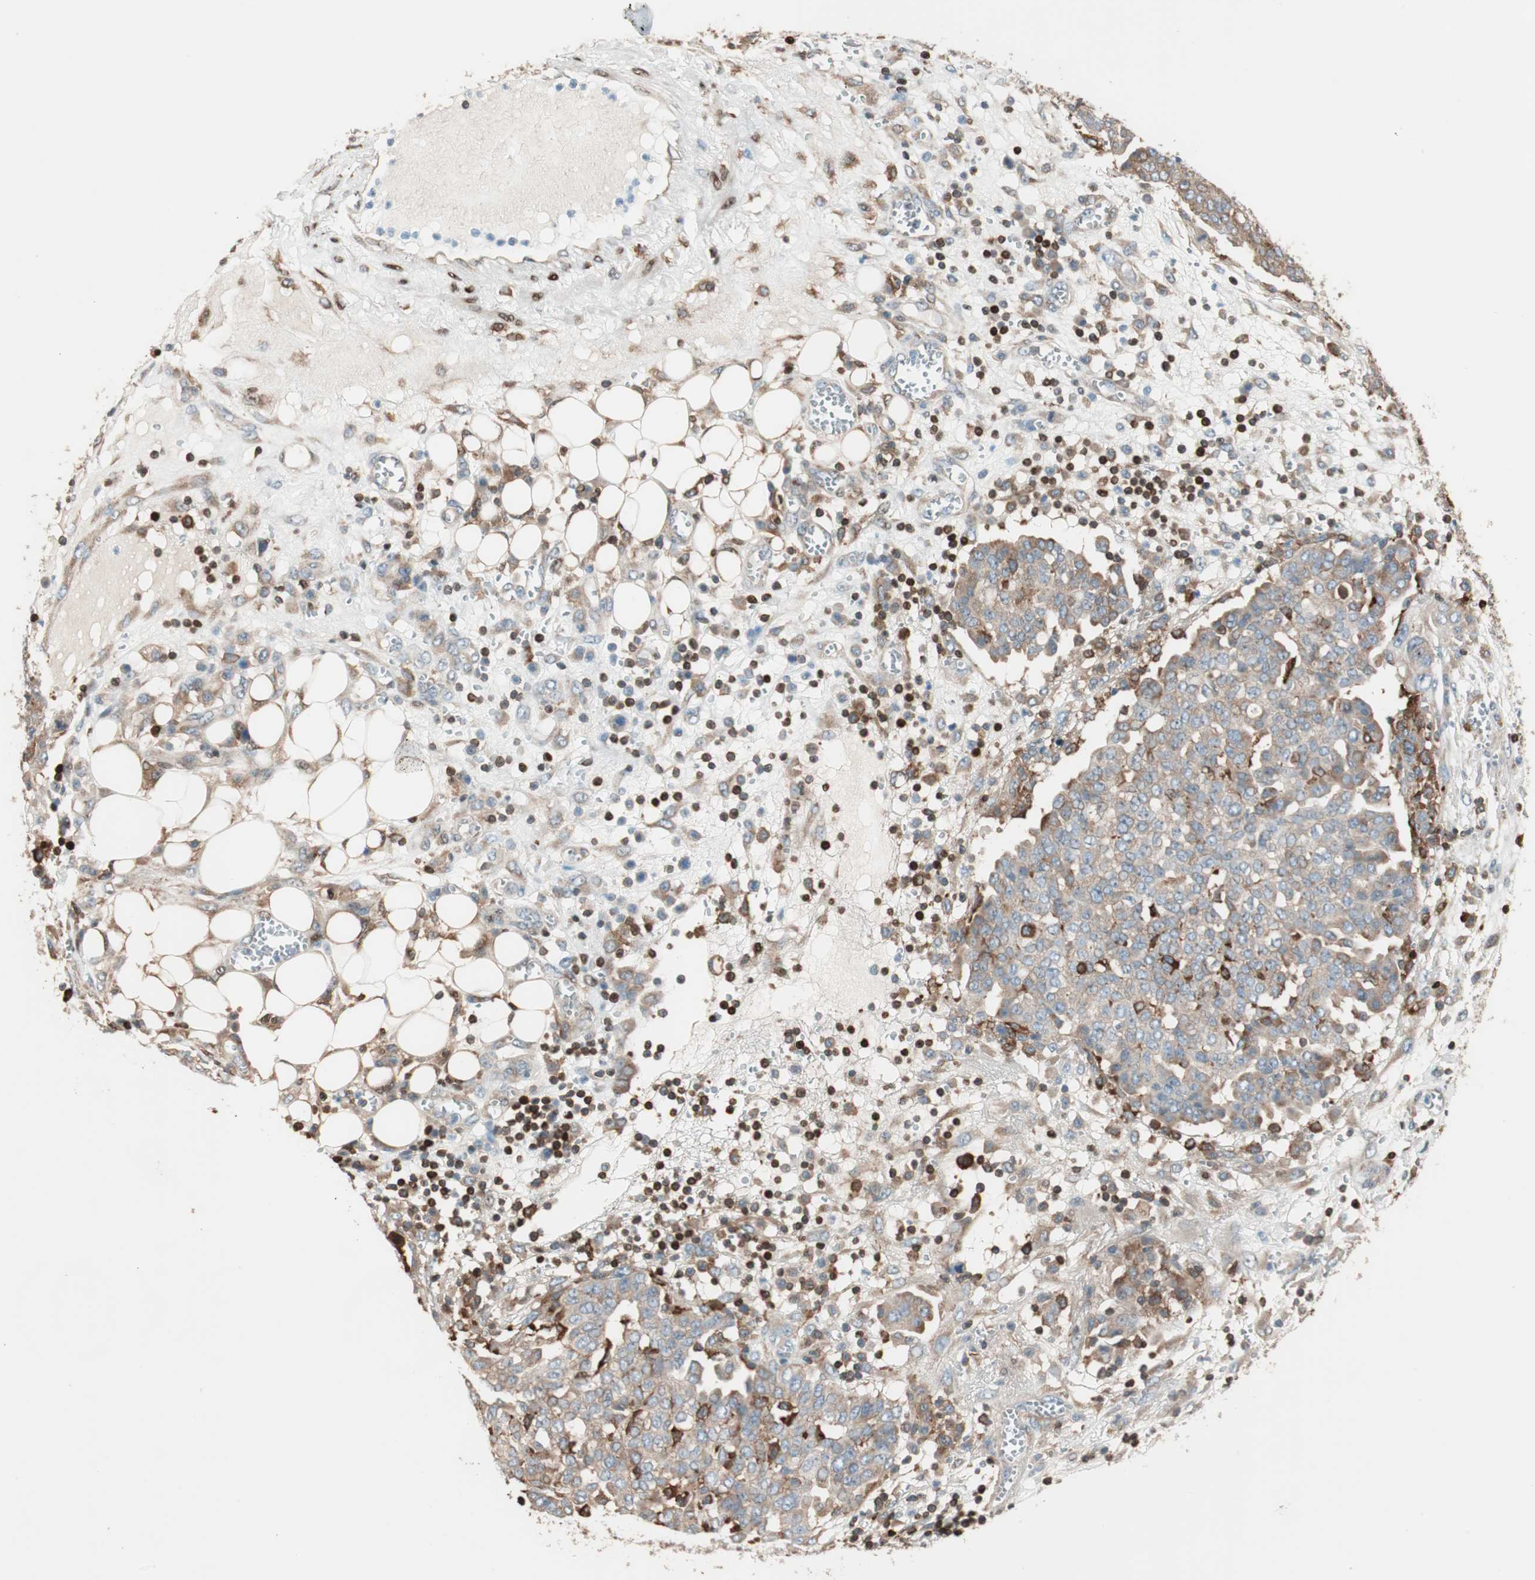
{"staining": {"intensity": "moderate", "quantity": ">75%", "location": "cytoplasmic/membranous"}, "tissue": "ovarian cancer", "cell_type": "Tumor cells", "image_type": "cancer", "snomed": [{"axis": "morphology", "description": "Cystadenocarcinoma, serous, NOS"}, {"axis": "topography", "description": "Soft tissue"}, {"axis": "topography", "description": "Ovary"}], "caption": "Immunohistochemistry micrograph of ovarian cancer stained for a protein (brown), which shows medium levels of moderate cytoplasmic/membranous expression in approximately >75% of tumor cells.", "gene": "BIN1", "patient": {"sex": "female", "age": 57}}